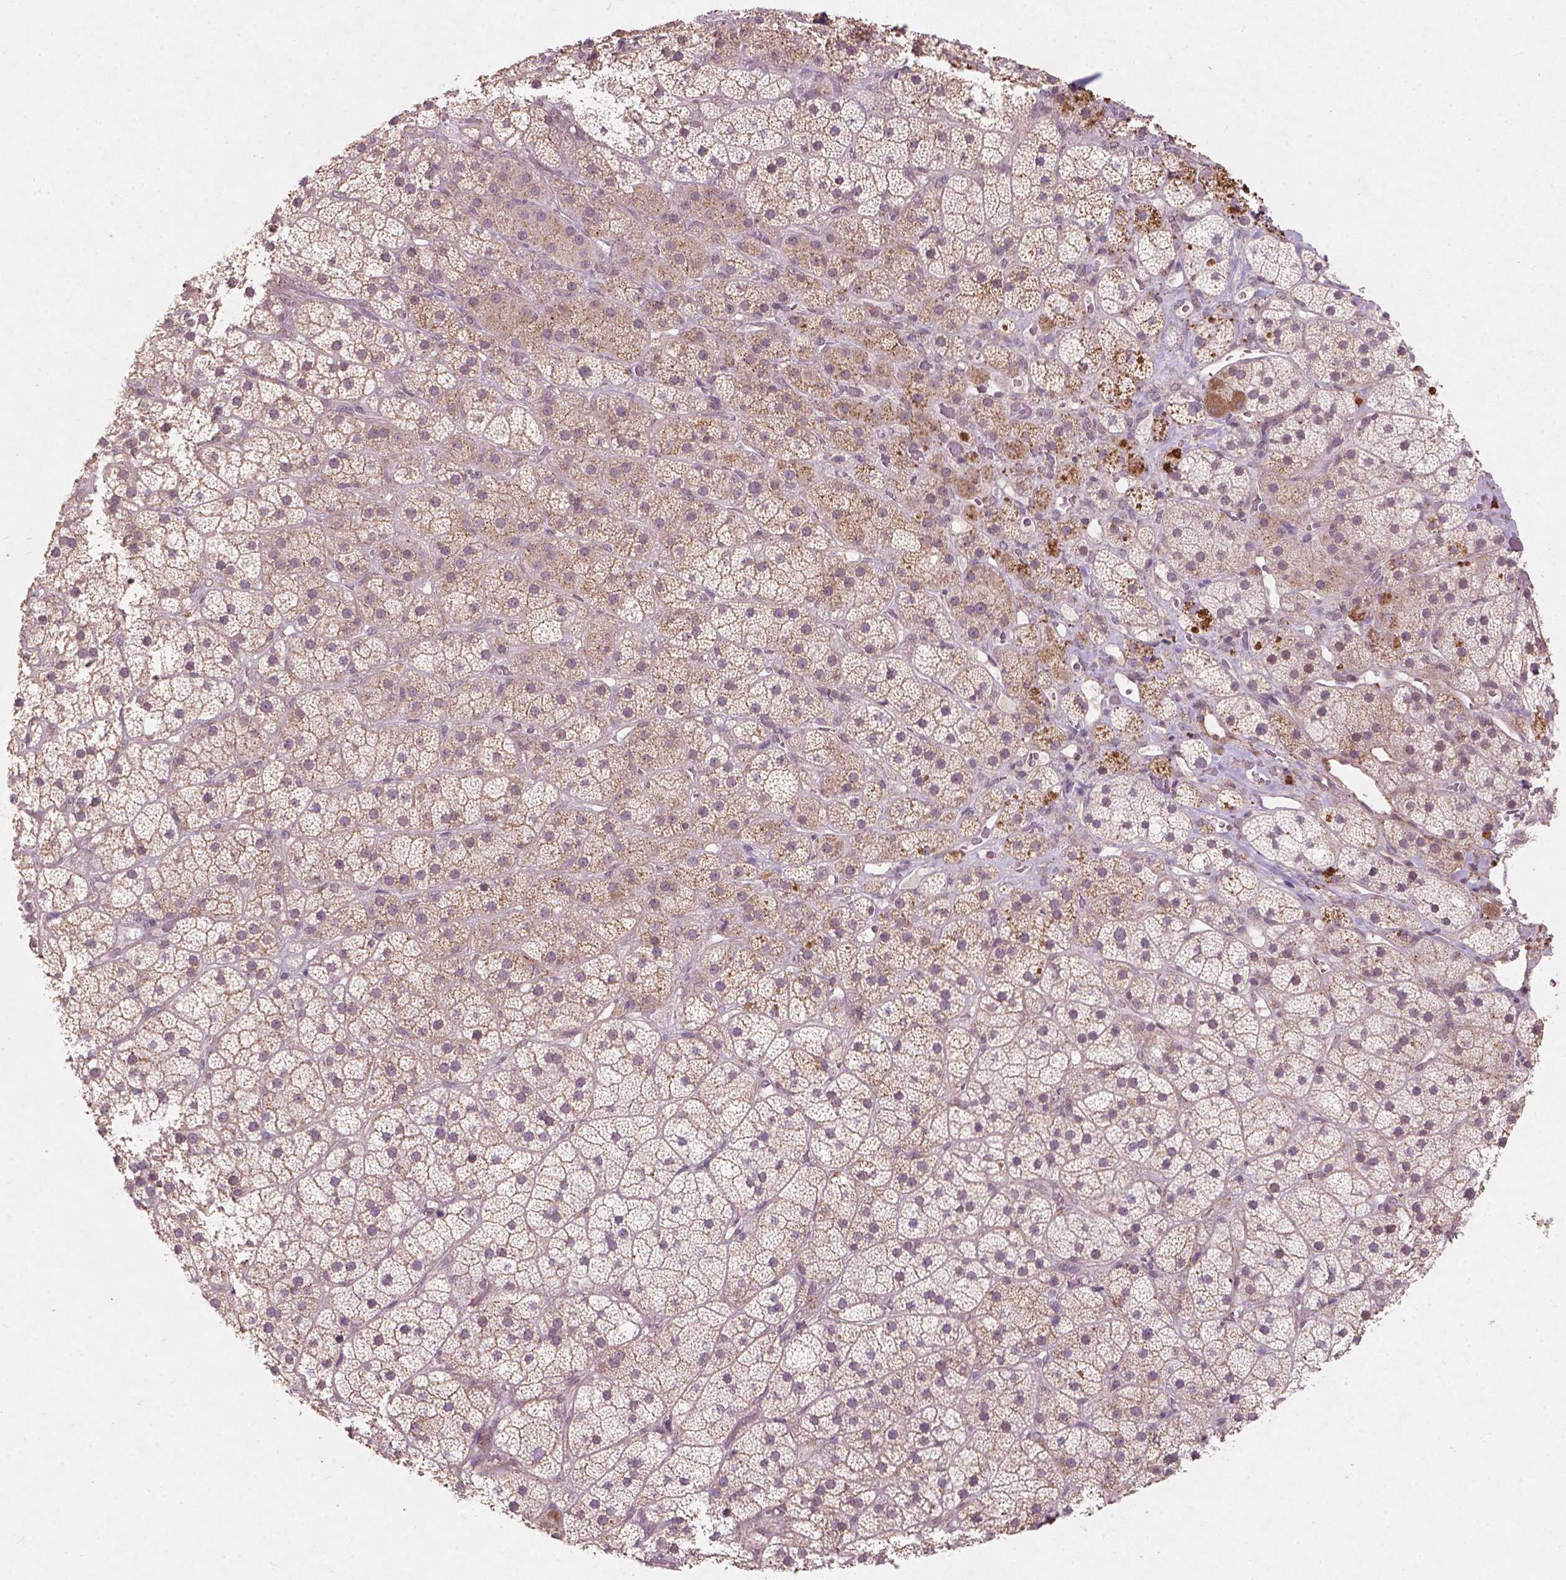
{"staining": {"intensity": "moderate", "quantity": "<25%", "location": "cytoplasmic/membranous"}, "tissue": "adrenal gland", "cell_type": "Glandular cells", "image_type": "normal", "snomed": [{"axis": "morphology", "description": "Normal tissue, NOS"}, {"axis": "topography", "description": "Adrenal gland"}], "caption": "Adrenal gland stained with immunohistochemistry shows moderate cytoplasmic/membranous expression in about <25% of glandular cells. (IHC, brightfield microscopy, high magnification).", "gene": "SMAD2", "patient": {"sex": "male", "age": 57}}